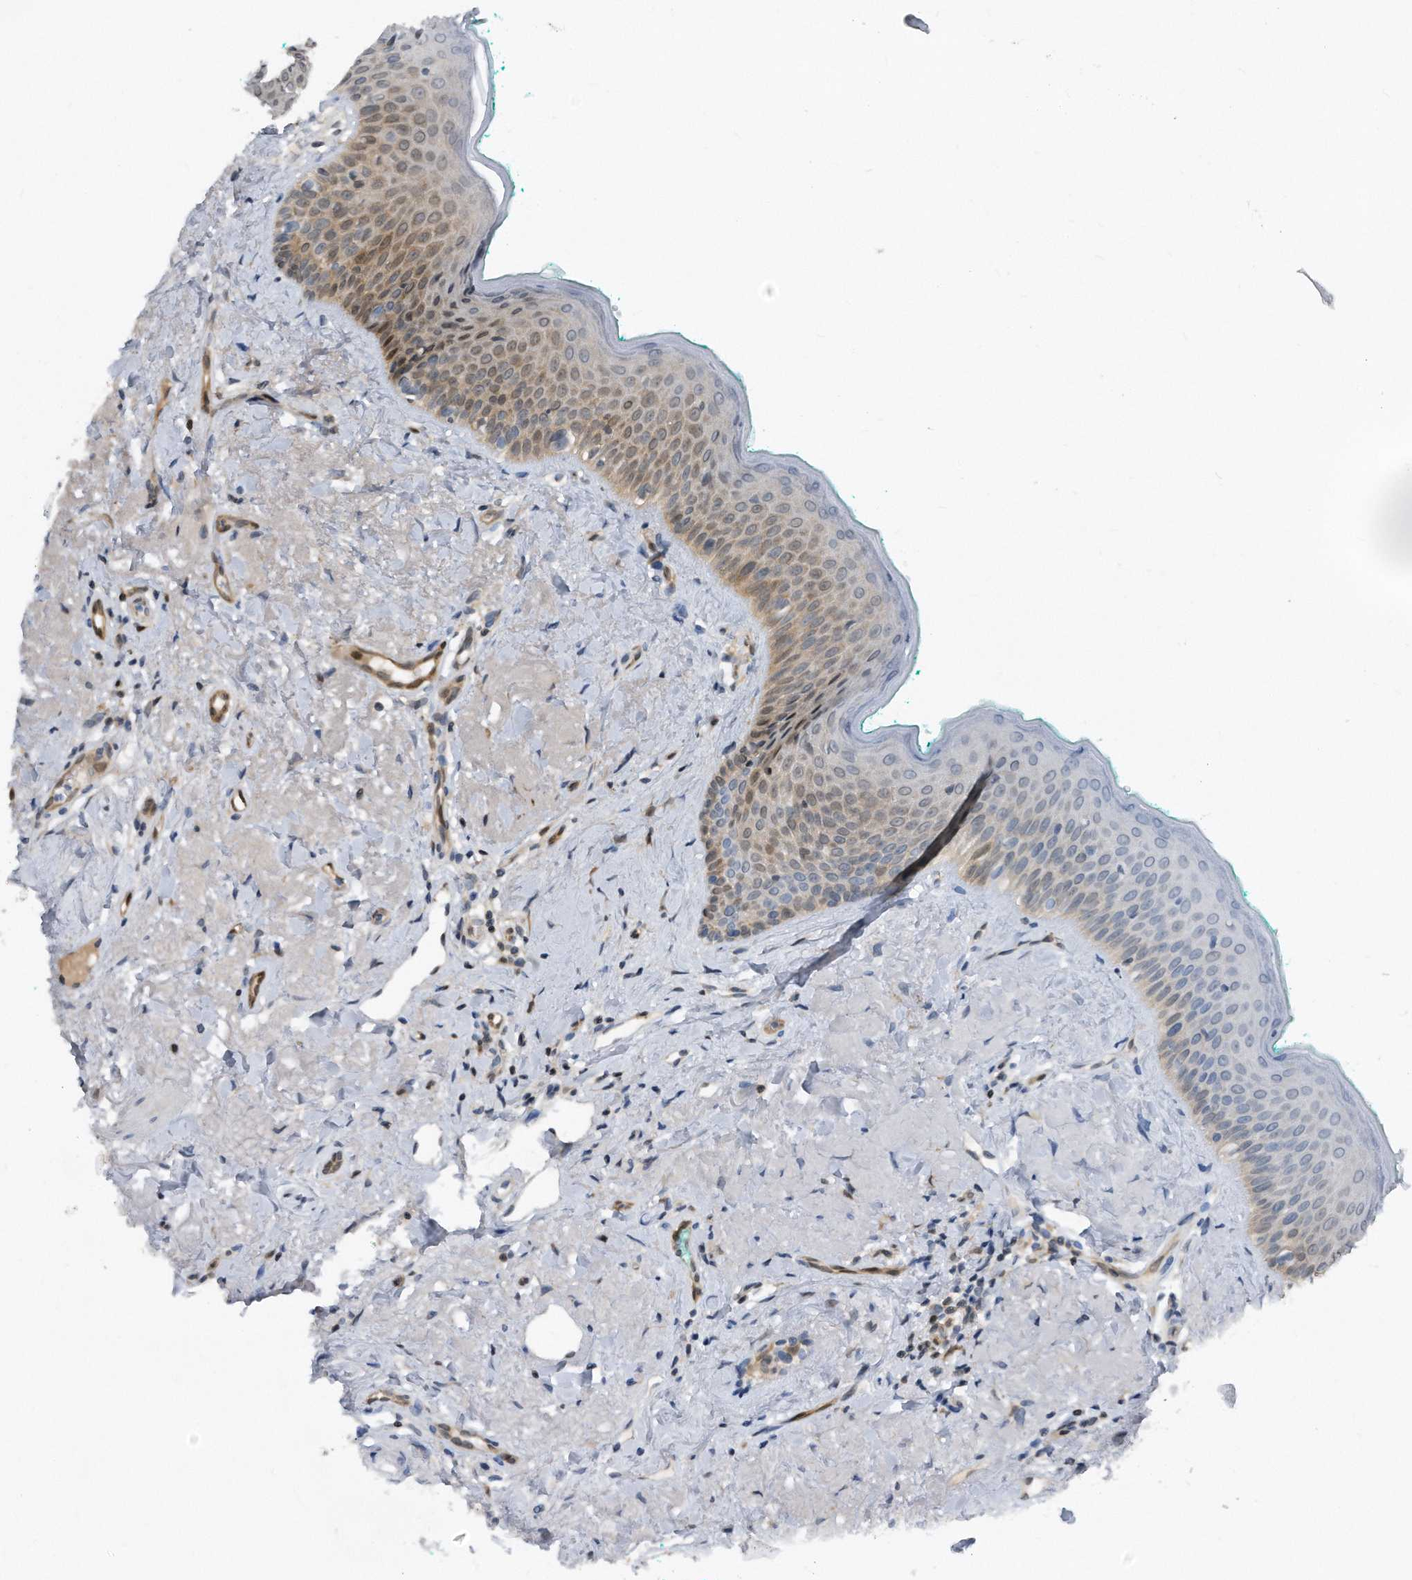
{"staining": {"intensity": "weak", "quantity": "25%-75%", "location": "cytoplasmic/membranous"}, "tissue": "oral mucosa", "cell_type": "Squamous epithelial cells", "image_type": "normal", "snomed": [{"axis": "morphology", "description": "Normal tissue, NOS"}, {"axis": "topography", "description": "Oral tissue"}], "caption": "This is a micrograph of immunohistochemistry staining of unremarkable oral mucosa, which shows weak expression in the cytoplasmic/membranous of squamous epithelial cells.", "gene": "MAP2K6", "patient": {"sex": "female", "age": 70}}